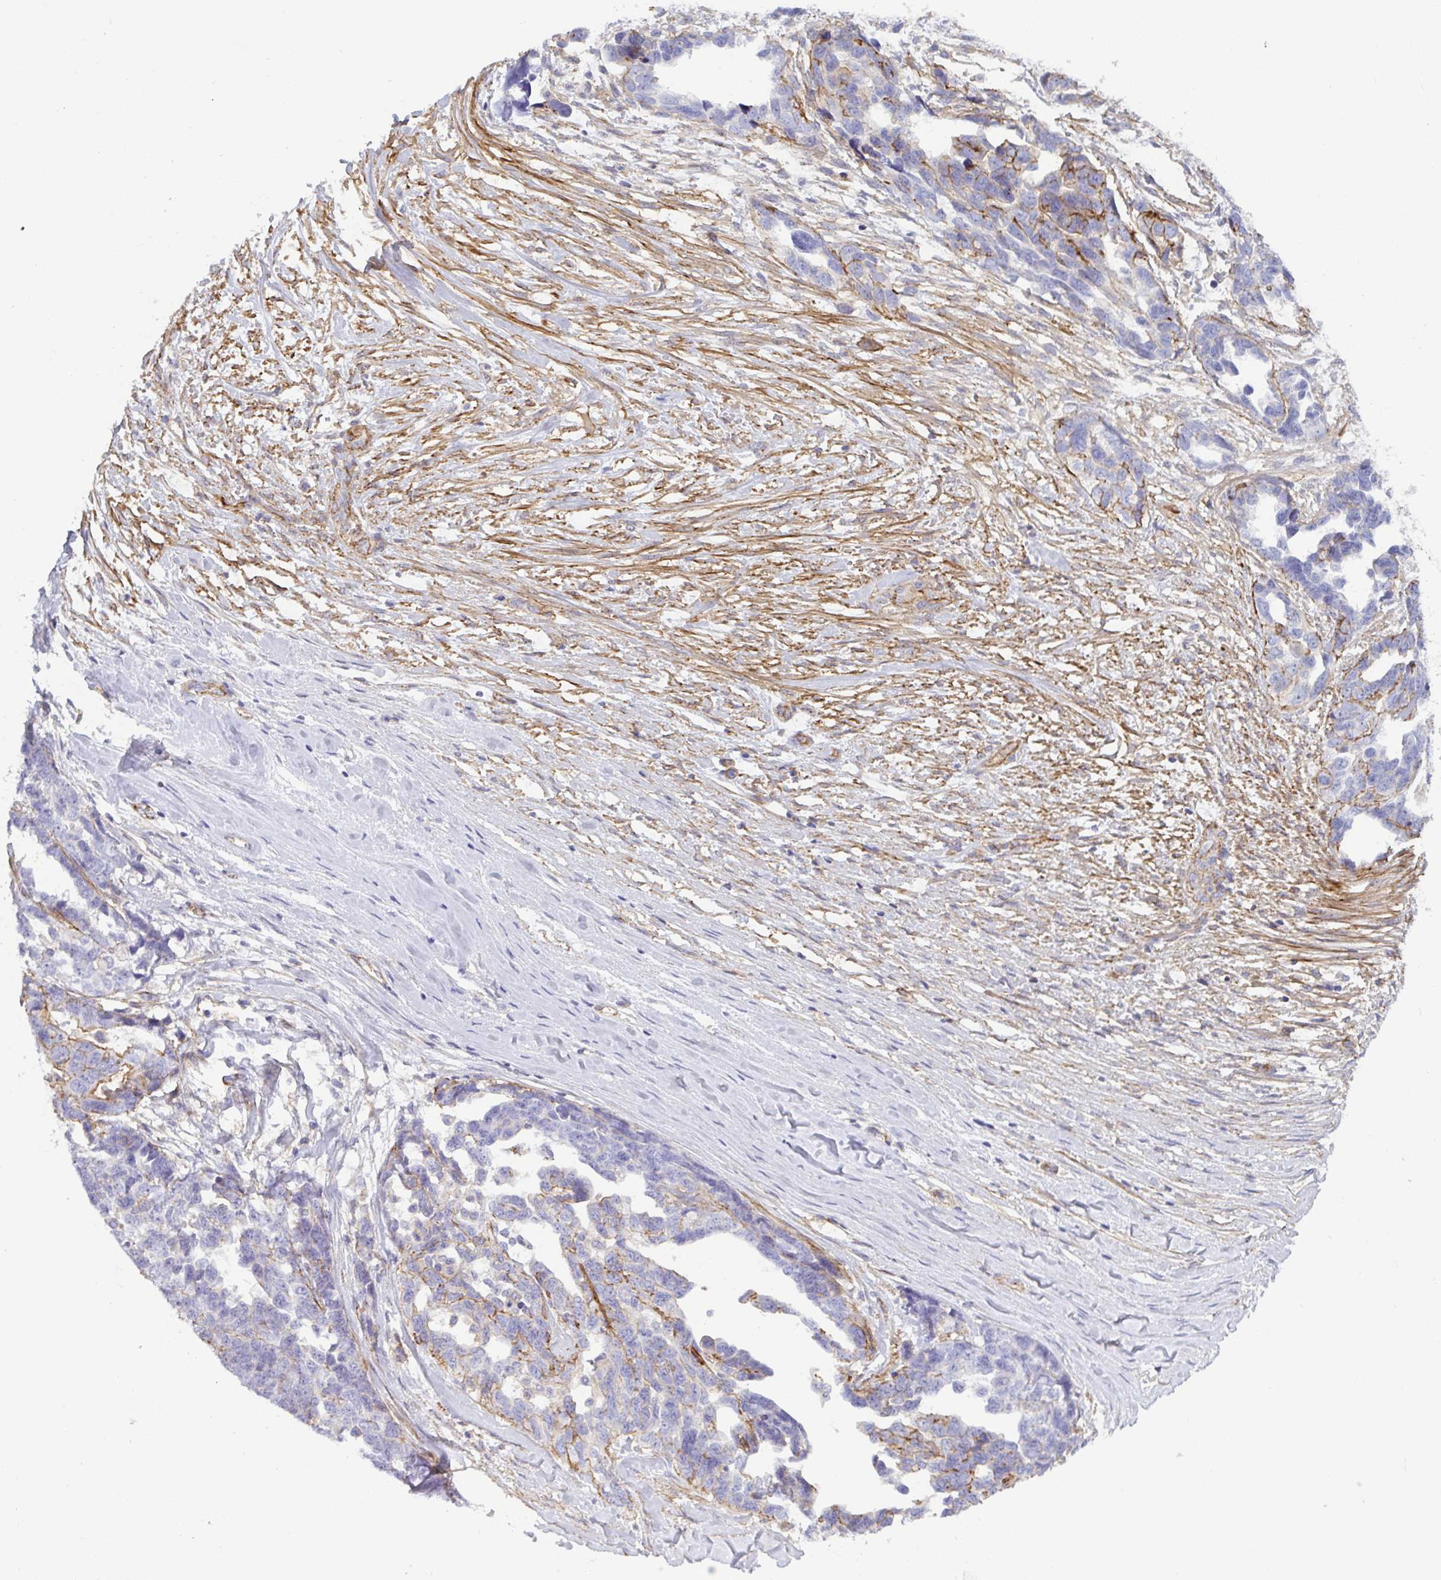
{"staining": {"intensity": "moderate", "quantity": "<25%", "location": "cytoplasmic/membranous"}, "tissue": "ovarian cancer", "cell_type": "Tumor cells", "image_type": "cancer", "snomed": [{"axis": "morphology", "description": "Cystadenocarcinoma, serous, NOS"}, {"axis": "topography", "description": "Ovary"}], "caption": "Brown immunohistochemical staining in human ovarian cancer (serous cystadenocarcinoma) displays moderate cytoplasmic/membranous expression in about <25% of tumor cells.", "gene": "LIMA1", "patient": {"sex": "female", "age": 69}}